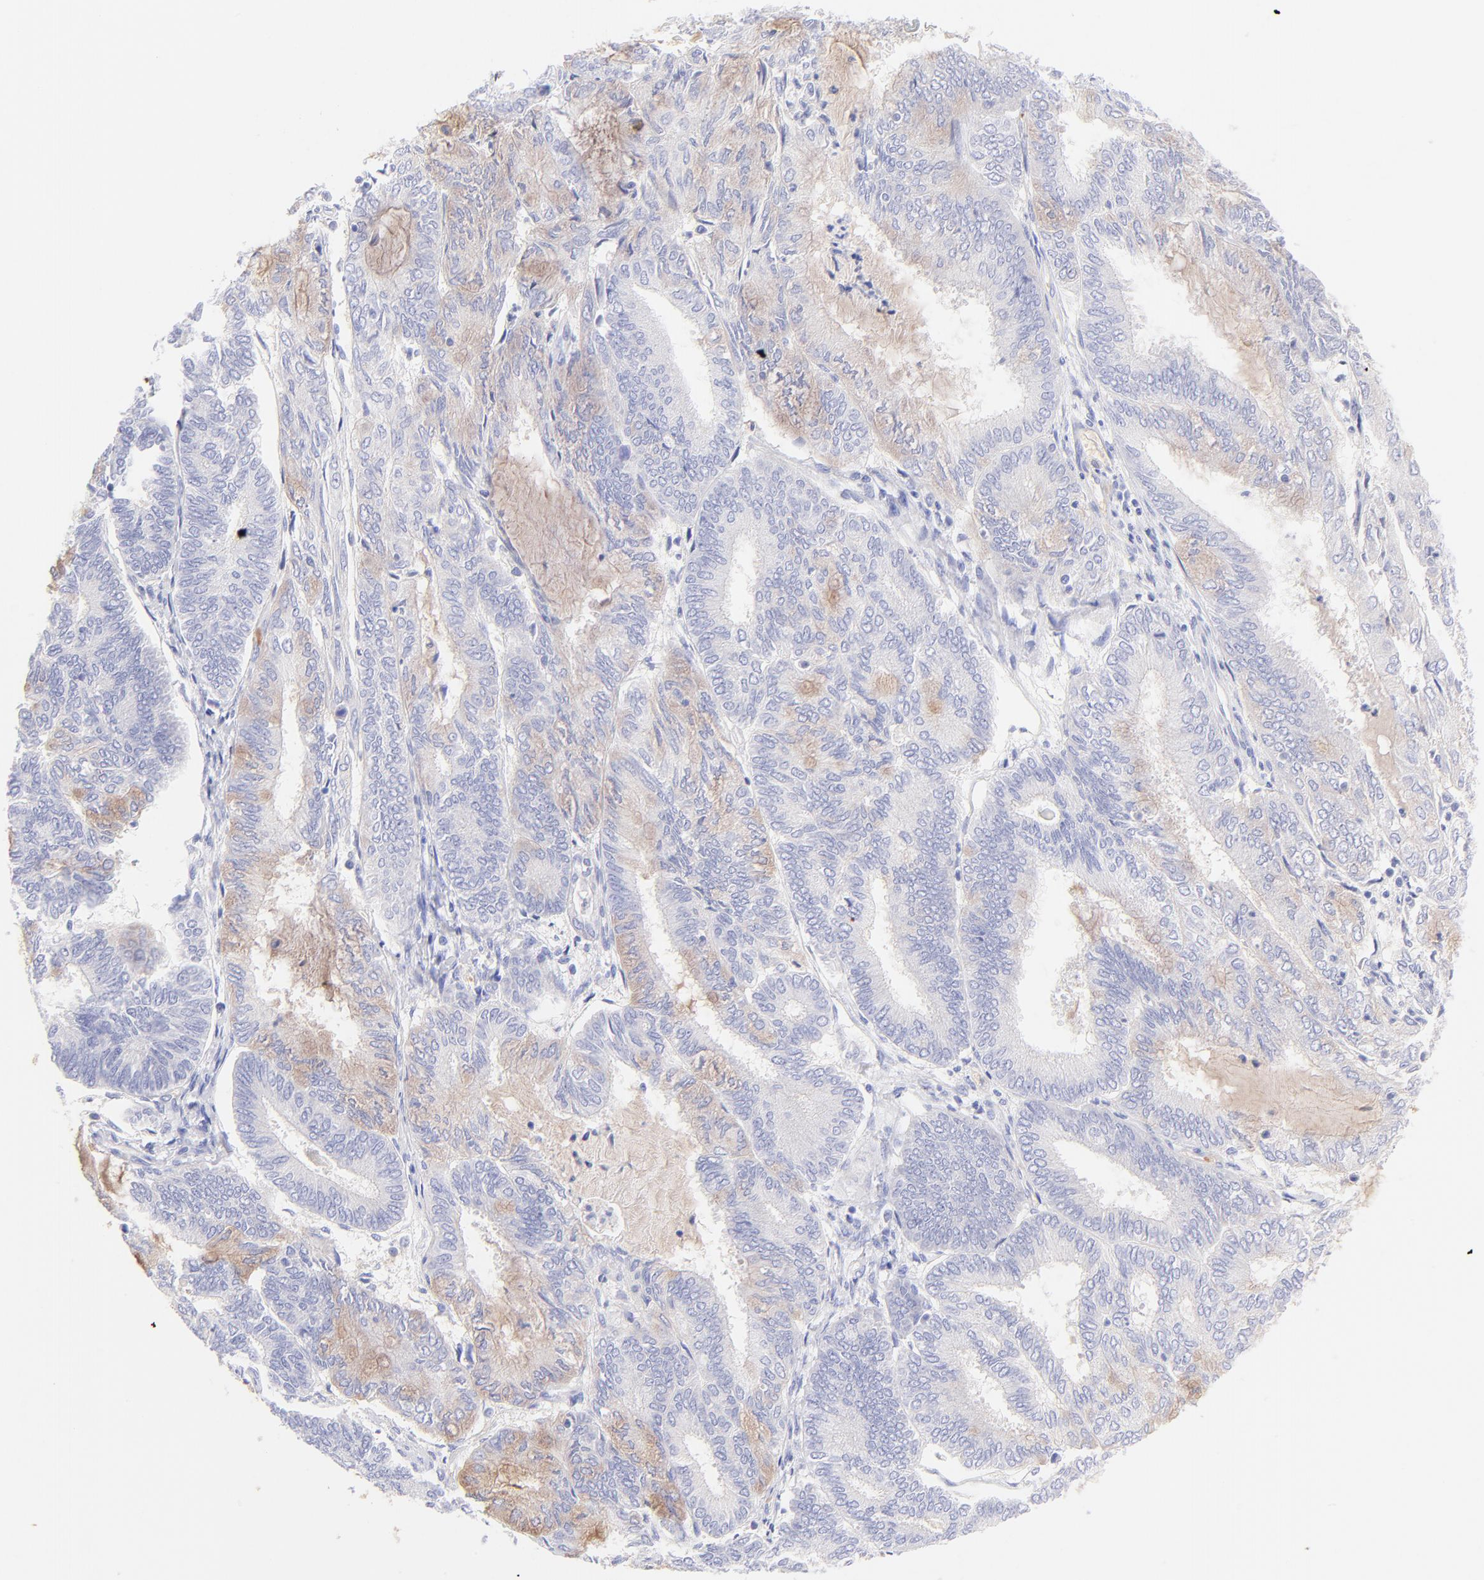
{"staining": {"intensity": "weak", "quantity": "25%-75%", "location": "cytoplasmic/membranous"}, "tissue": "endometrial cancer", "cell_type": "Tumor cells", "image_type": "cancer", "snomed": [{"axis": "morphology", "description": "Adenocarcinoma, NOS"}, {"axis": "topography", "description": "Endometrium"}], "caption": "Immunohistochemical staining of human adenocarcinoma (endometrial) exhibits low levels of weak cytoplasmic/membranous protein staining in approximately 25%-75% of tumor cells.", "gene": "FRMPD3", "patient": {"sex": "female", "age": 59}}